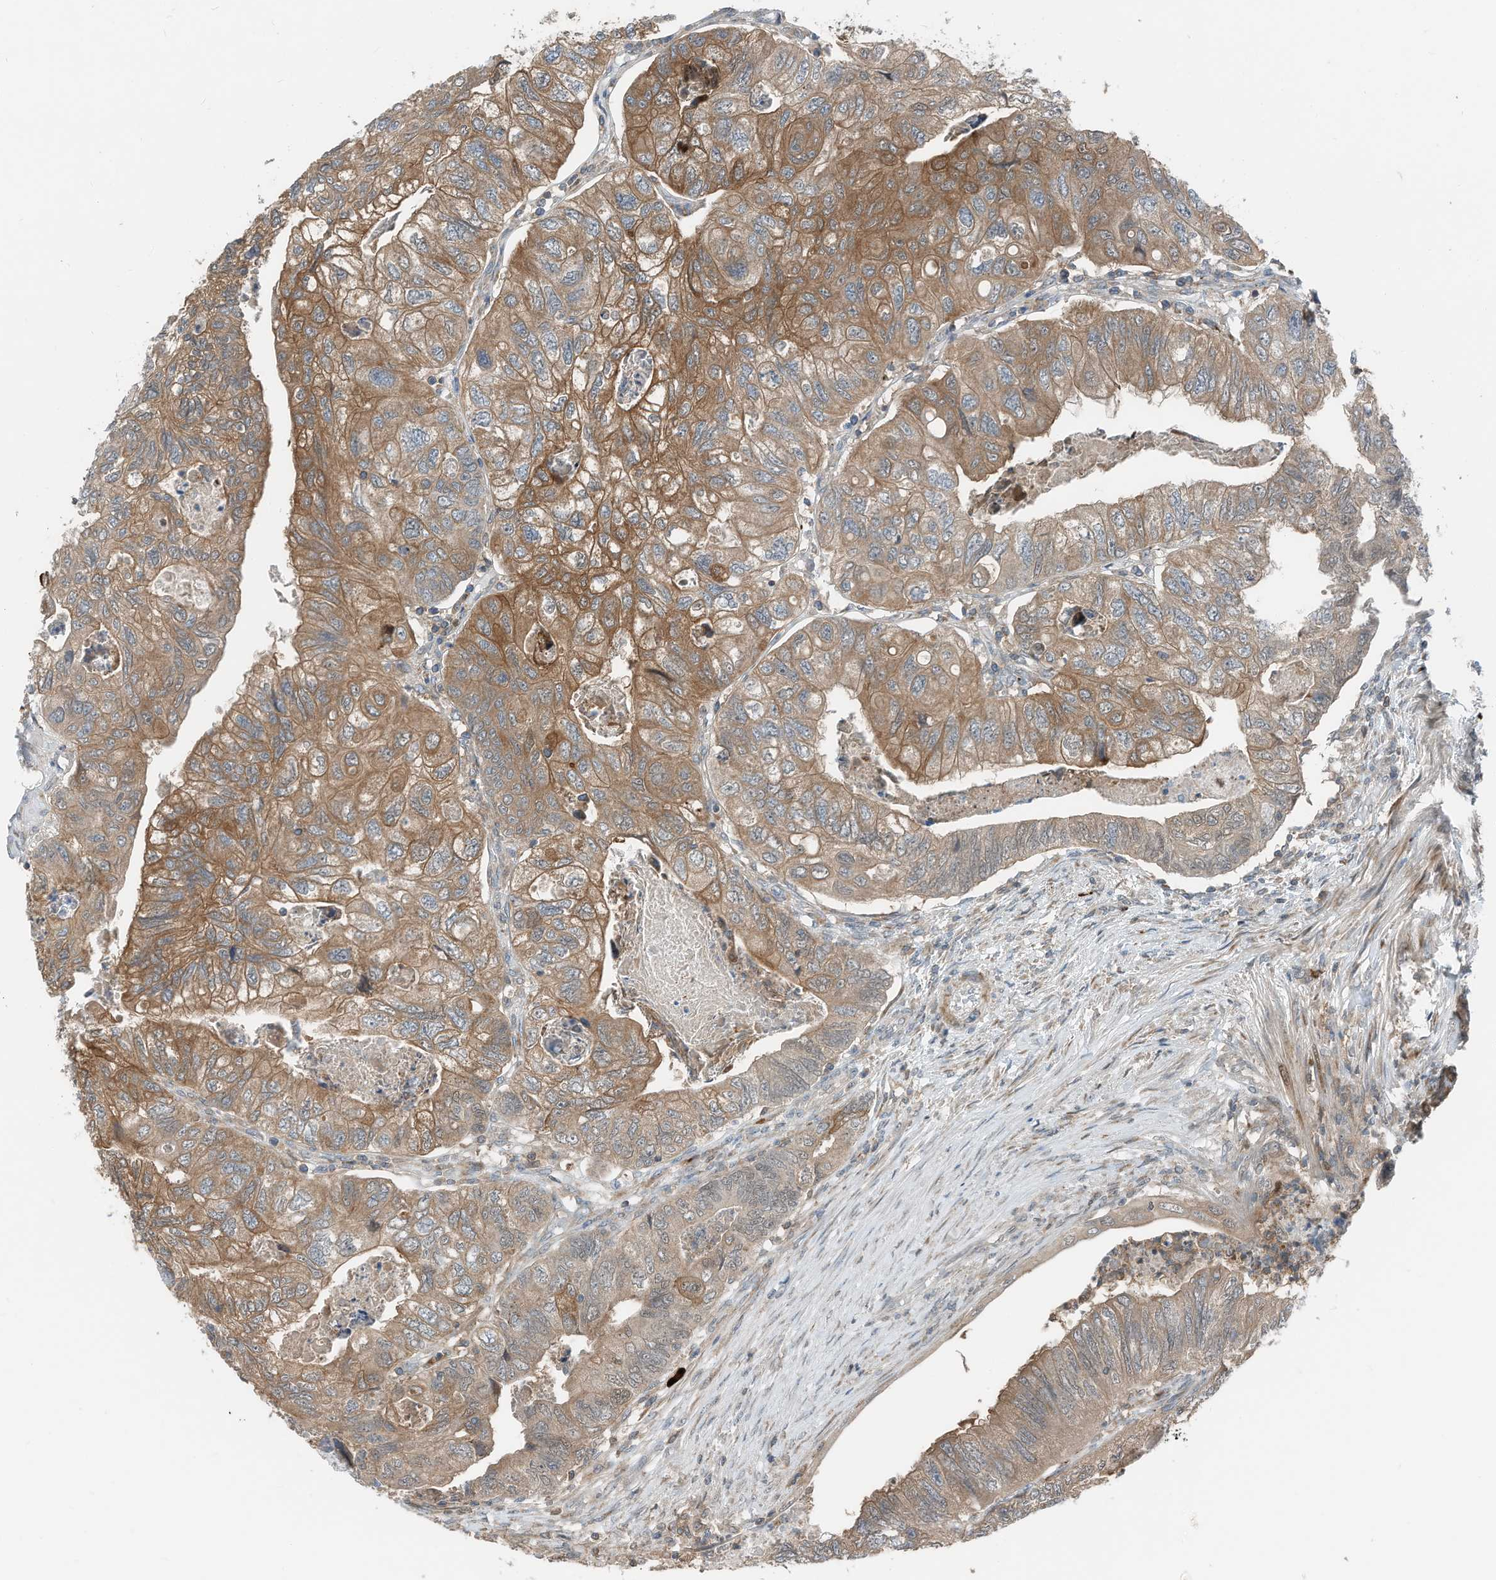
{"staining": {"intensity": "moderate", "quantity": ">75%", "location": "cytoplasmic/membranous"}, "tissue": "colorectal cancer", "cell_type": "Tumor cells", "image_type": "cancer", "snomed": [{"axis": "morphology", "description": "Adenocarcinoma, NOS"}, {"axis": "topography", "description": "Rectum"}], "caption": "Tumor cells show medium levels of moderate cytoplasmic/membranous expression in approximately >75% of cells in adenocarcinoma (colorectal). (DAB (3,3'-diaminobenzidine) IHC with brightfield microscopy, high magnification).", "gene": "RMND1", "patient": {"sex": "male", "age": 63}}